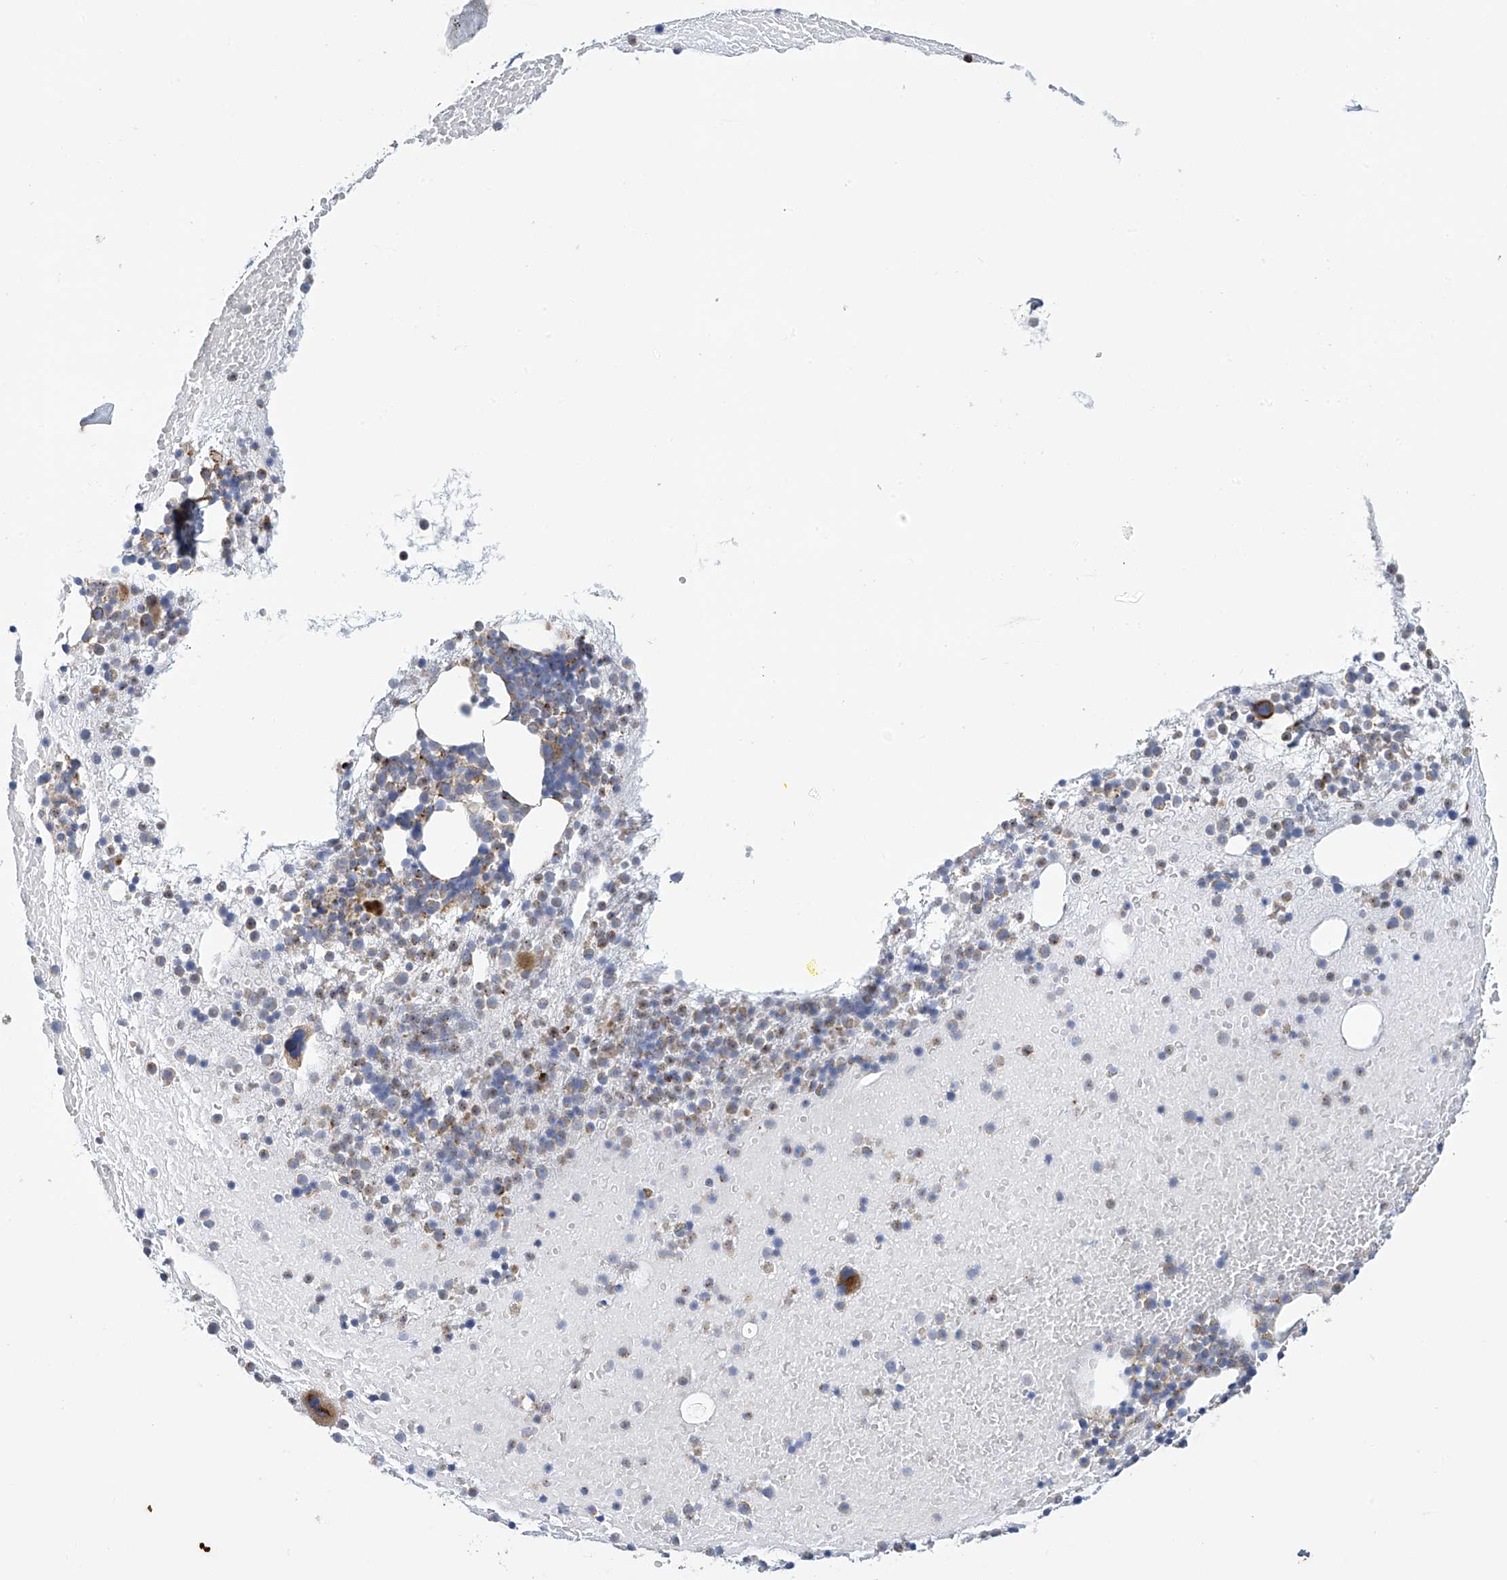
{"staining": {"intensity": "strong", "quantity": "<25%", "location": "cytoplasmic/membranous"}, "tissue": "bone marrow", "cell_type": "Hematopoietic cells", "image_type": "normal", "snomed": [{"axis": "morphology", "description": "Normal tissue, NOS"}, {"axis": "topography", "description": "Bone marrow"}], "caption": "High-magnification brightfield microscopy of unremarkable bone marrow stained with DAB (brown) and counterstained with hematoxylin (blue). hematopoietic cells exhibit strong cytoplasmic/membranous expression is appreciated in approximately<25% of cells.", "gene": "ITM2B", "patient": {"sex": "male", "age": 47}}